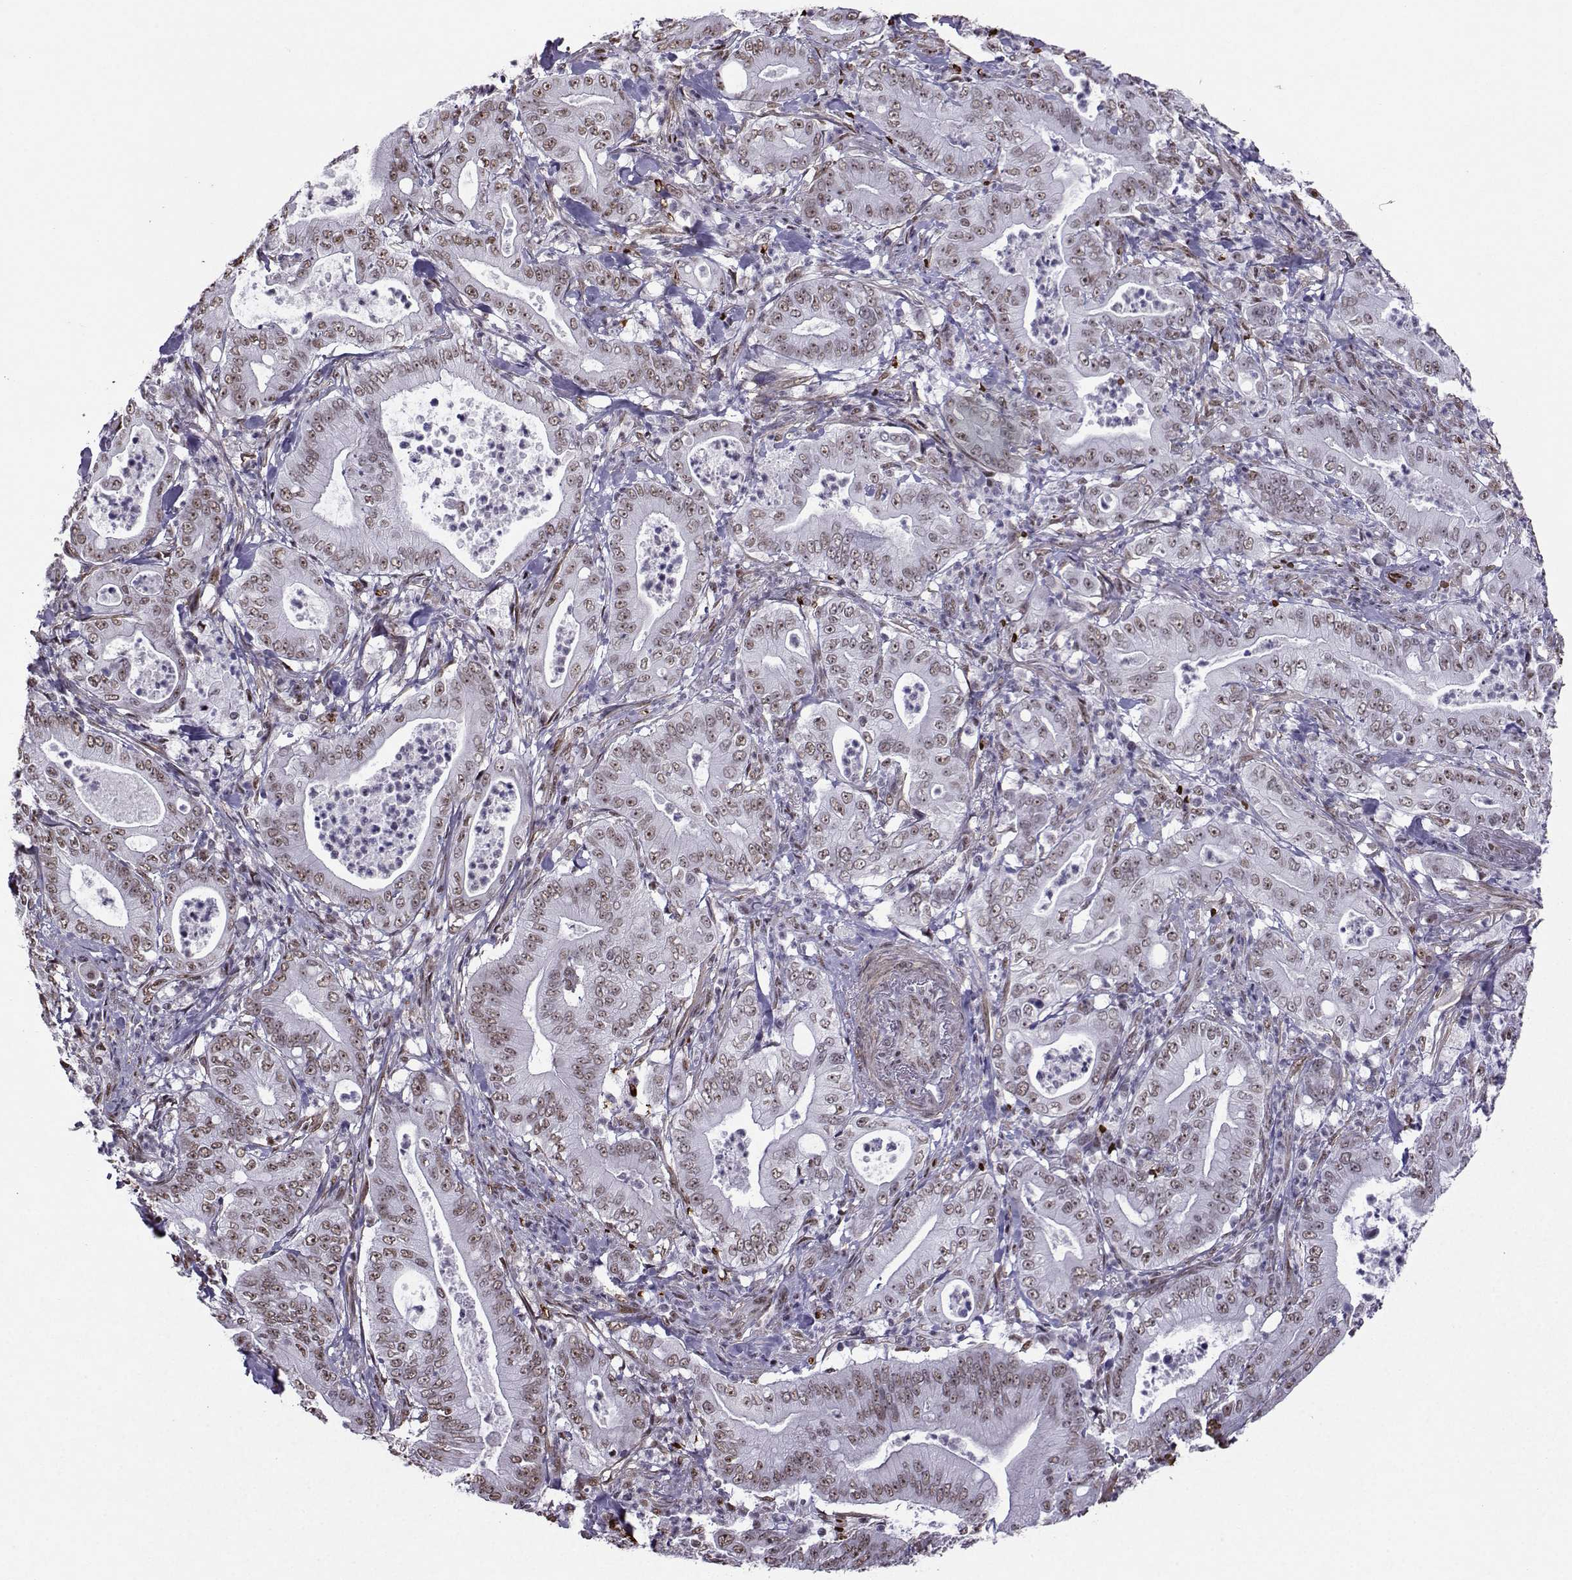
{"staining": {"intensity": "weak", "quantity": "25%-75%", "location": "nuclear"}, "tissue": "pancreatic cancer", "cell_type": "Tumor cells", "image_type": "cancer", "snomed": [{"axis": "morphology", "description": "Adenocarcinoma, NOS"}, {"axis": "topography", "description": "Pancreas"}], "caption": "This photomicrograph exhibits pancreatic adenocarcinoma stained with IHC to label a protein in brown. The nuclear of tumor cells show weak positivity for the protein. Nuclei are counter-stained blue.", "gene": "CCNK", "patient": {"sex": "male", "age": 71}}